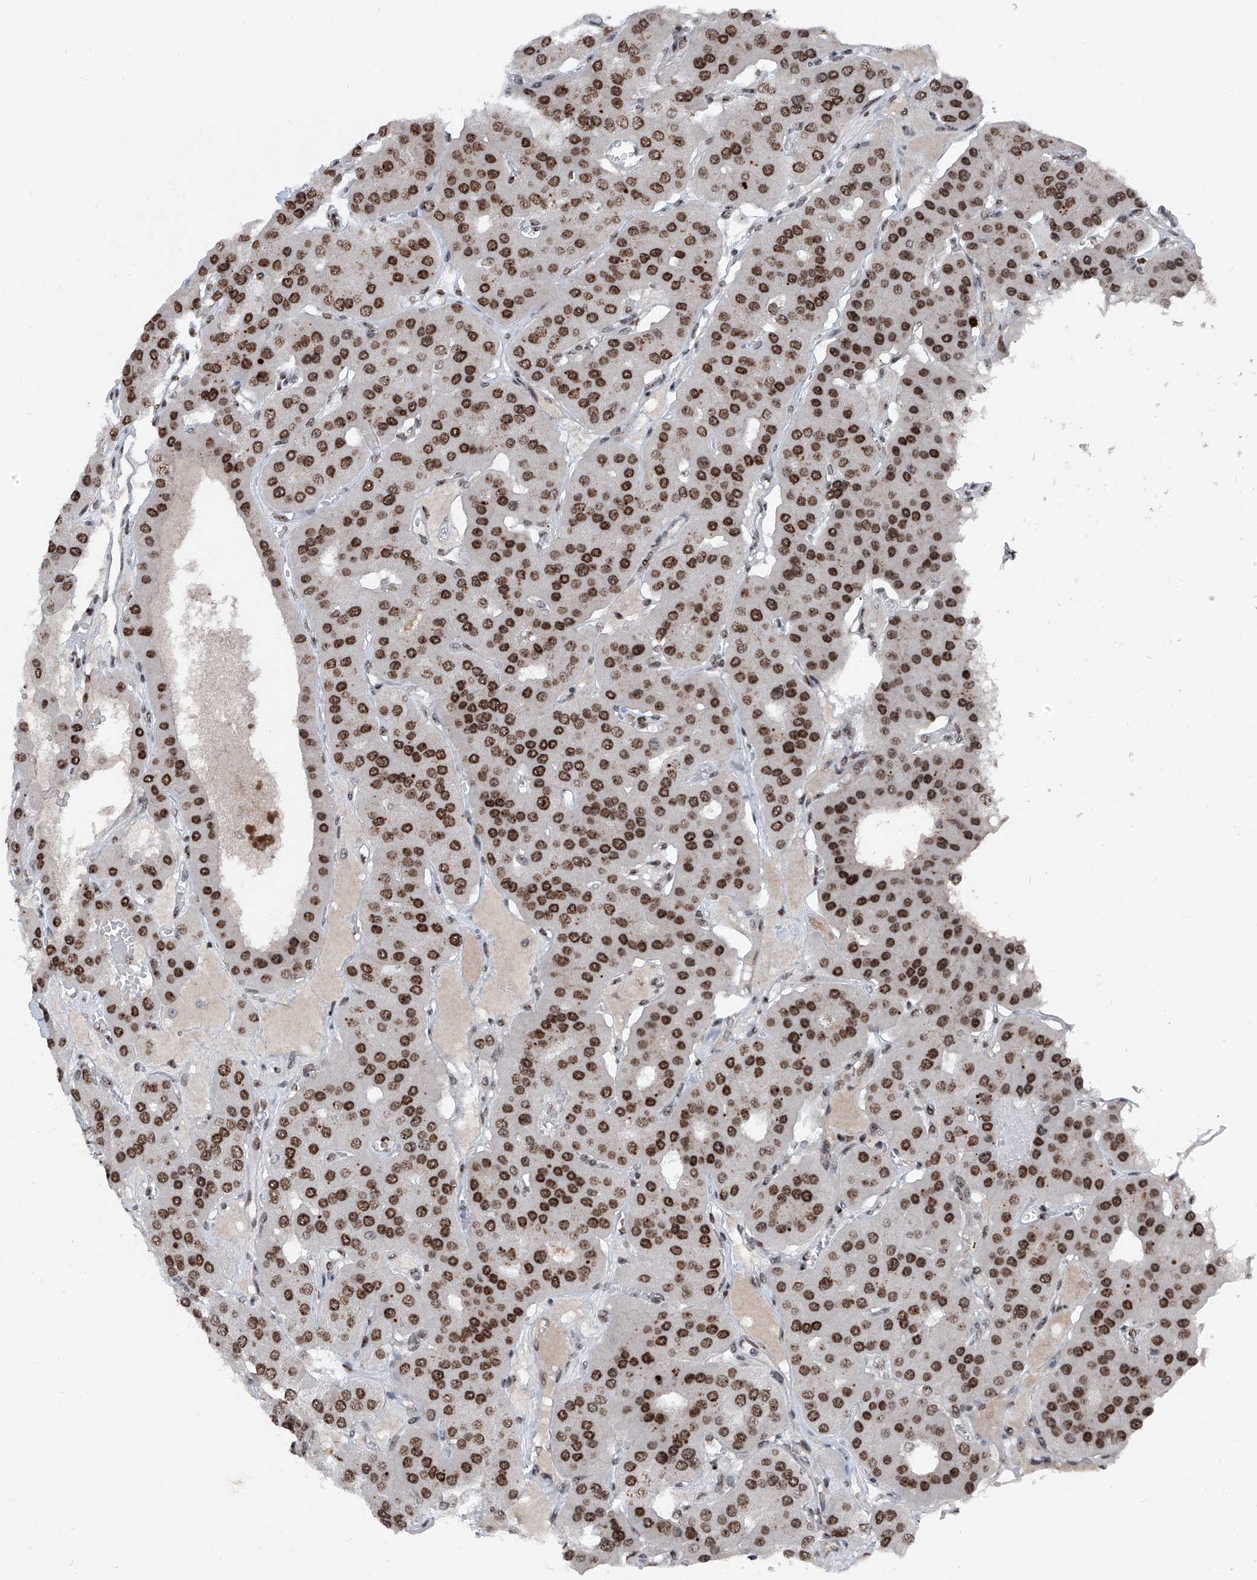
{"staining": {"intensity": "strong", "quantity": ">75%", "location": "nuclear"}, "tissue": "parathyroid gland", "cell_type": "Glandular cells", "image_type": "normal", "snomed": [{"axis": "morphology", "description": "Normal tissue, NOS"}, {"axis": "morphology", "description": "Adenoma, NOS"}, {"axis": "topography", "description": "Parathyroid gland"}], "caption": "Protein staining demonstrates strong nuclear positivity in about >75% of glandular cells in normal parathyroid gland.", "gene": "BMI1", "patient": {"sex": "female", "age": 86}}